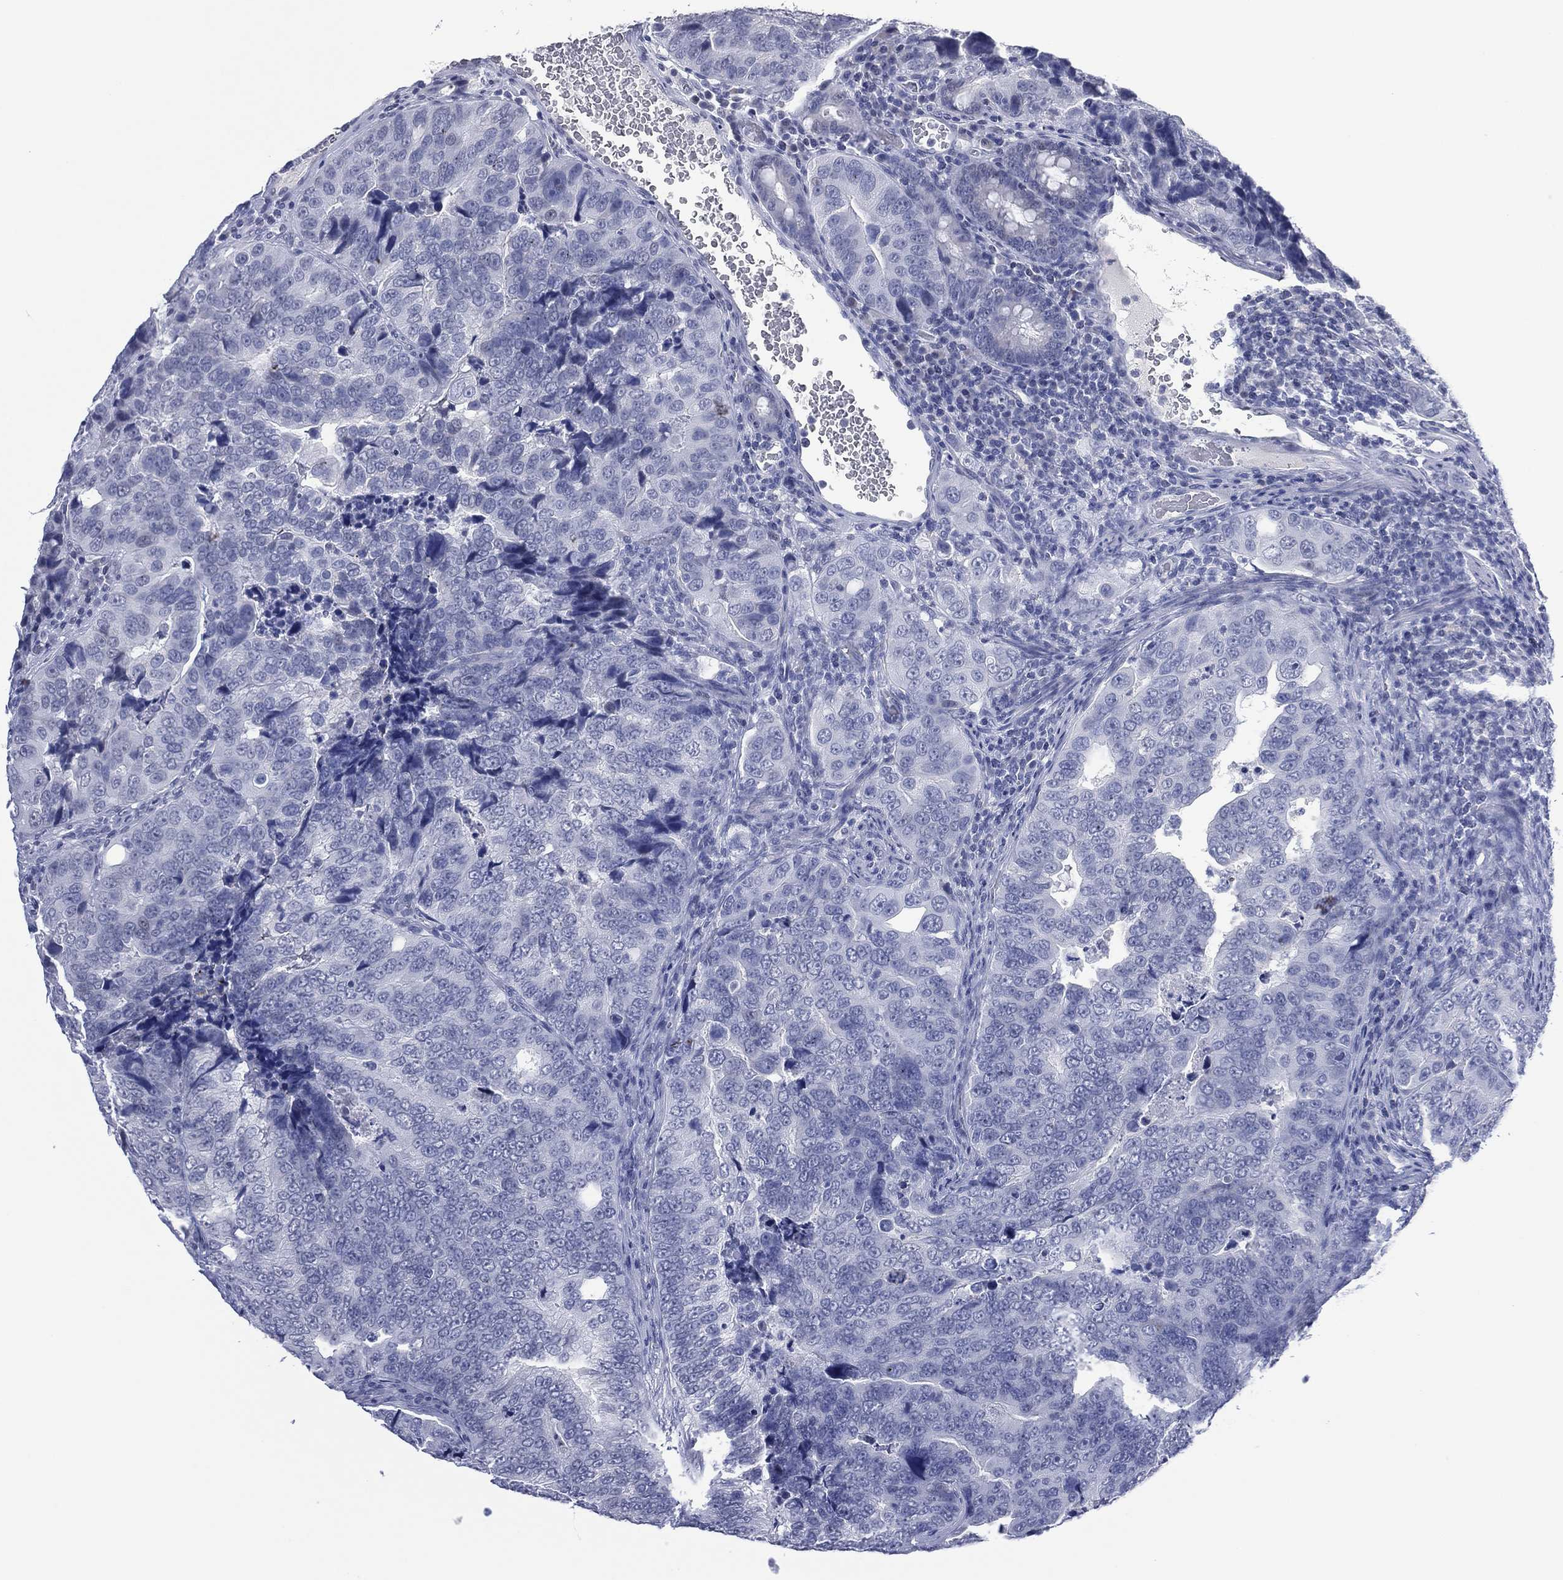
{"staining": {"intensity": "negative", "quantity": "none", "location": "none"}, "tissue": "colorectal cancer", "cell_type": "Tumor cells", "image_type": "cancer", "snomed": [{"axis": "morphology", "description": "Adenocarcinoma, NOS"}, {"axis": "topography", "description": "Colon"}], "caption": "Tumor cells show no significant staining in colorectal cancer.", "gene": "UTF1", "patient": {"sex": "female", "age": 72}}